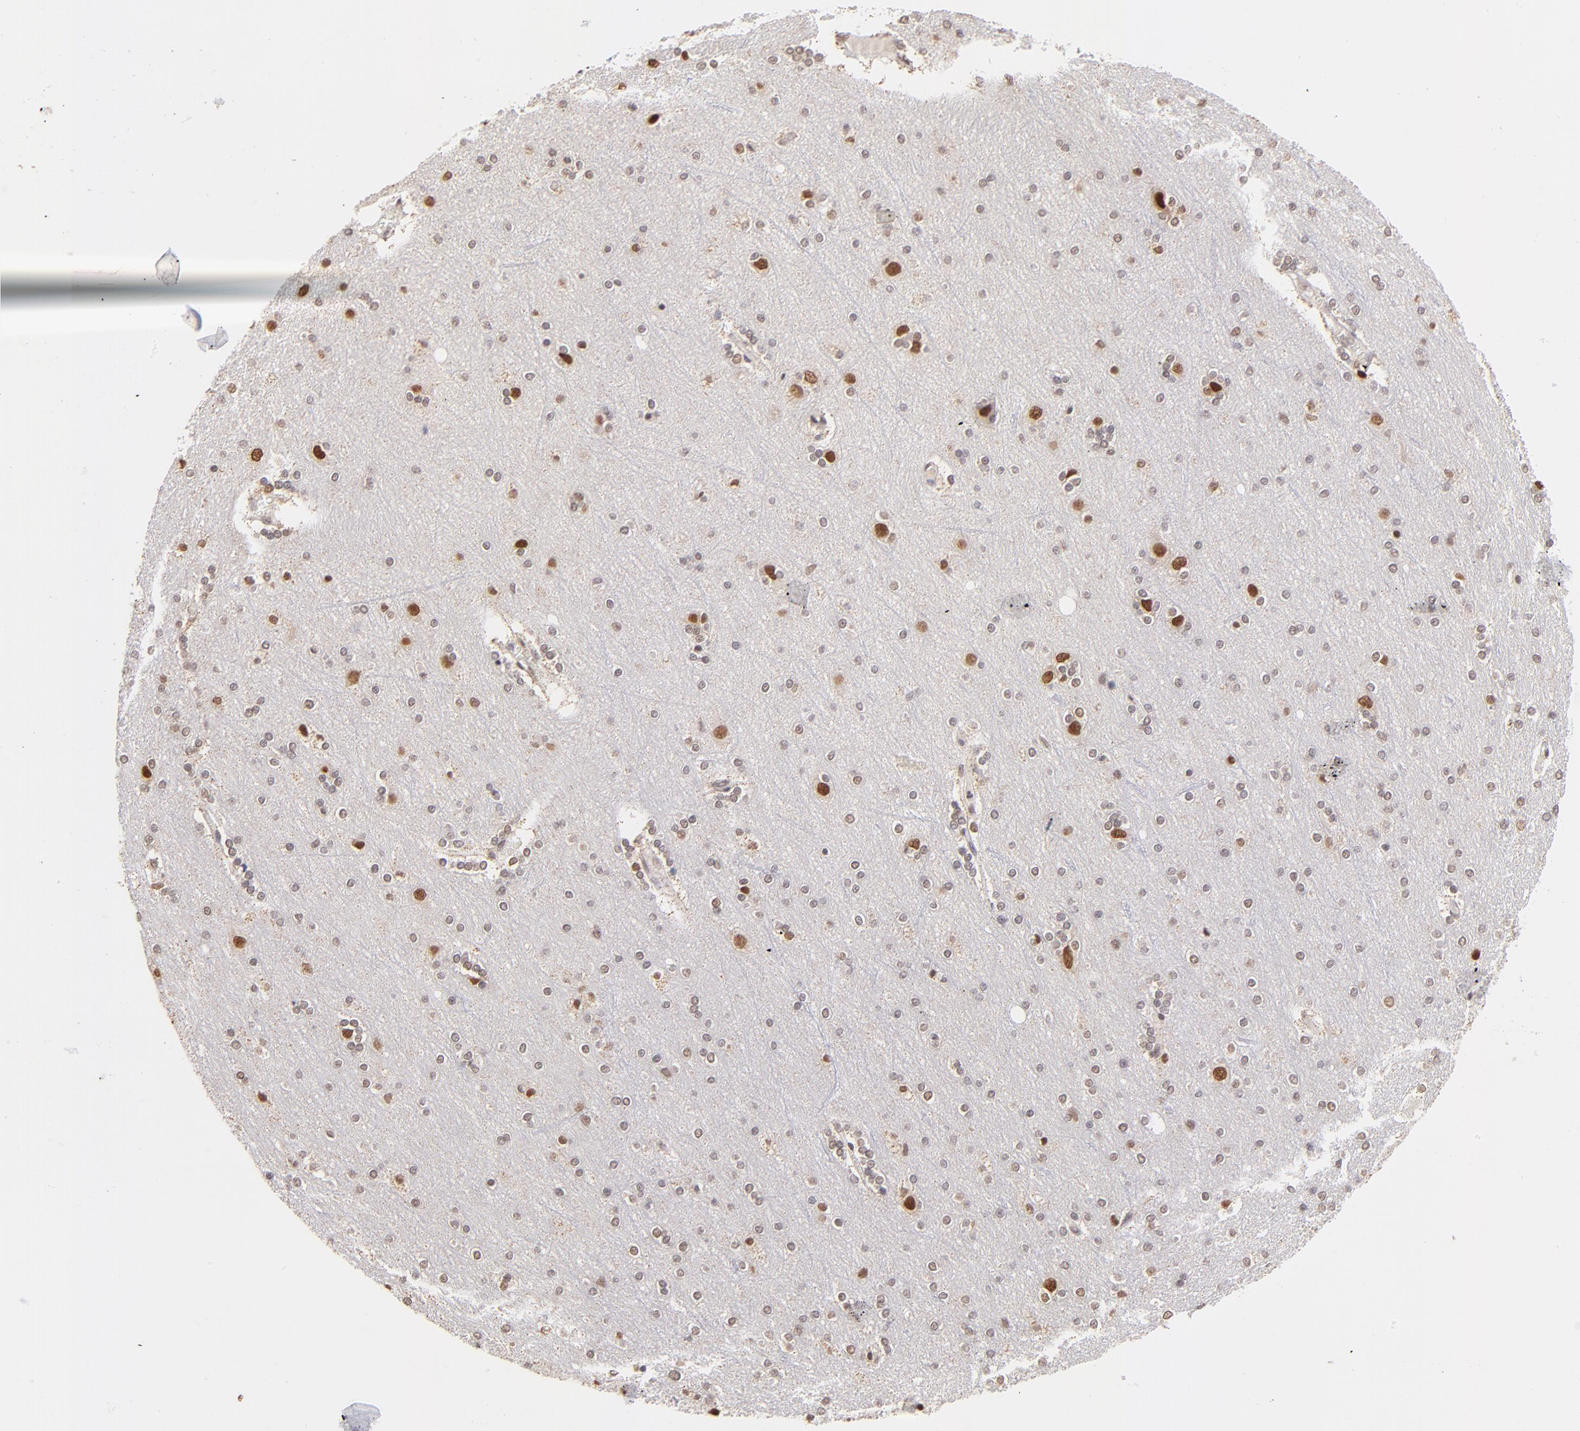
{"staining": {"intensity": "negative", "quantity": "none", "location": "none"}, "tissue": "cerebral cortex", "cell_type": "Endothelial cells", "image_type": "normal", "snomed": [{"axis": "morphology", "description": "Normal tissue, NOS"}, {"axis": "topography", "description": "Cerebral cortex"}], "caption": "A micrograph of human cerebral cortex is negative for staining in endothelial cells. (Stains: DAB (3,3'-diaminobenzidine) IHC with hematoxylin counter stain, Microscopy: brightfield microscopy at high magnification).", "gene": "ZNF670", "patient": {"sex": "female", "age": 54}}